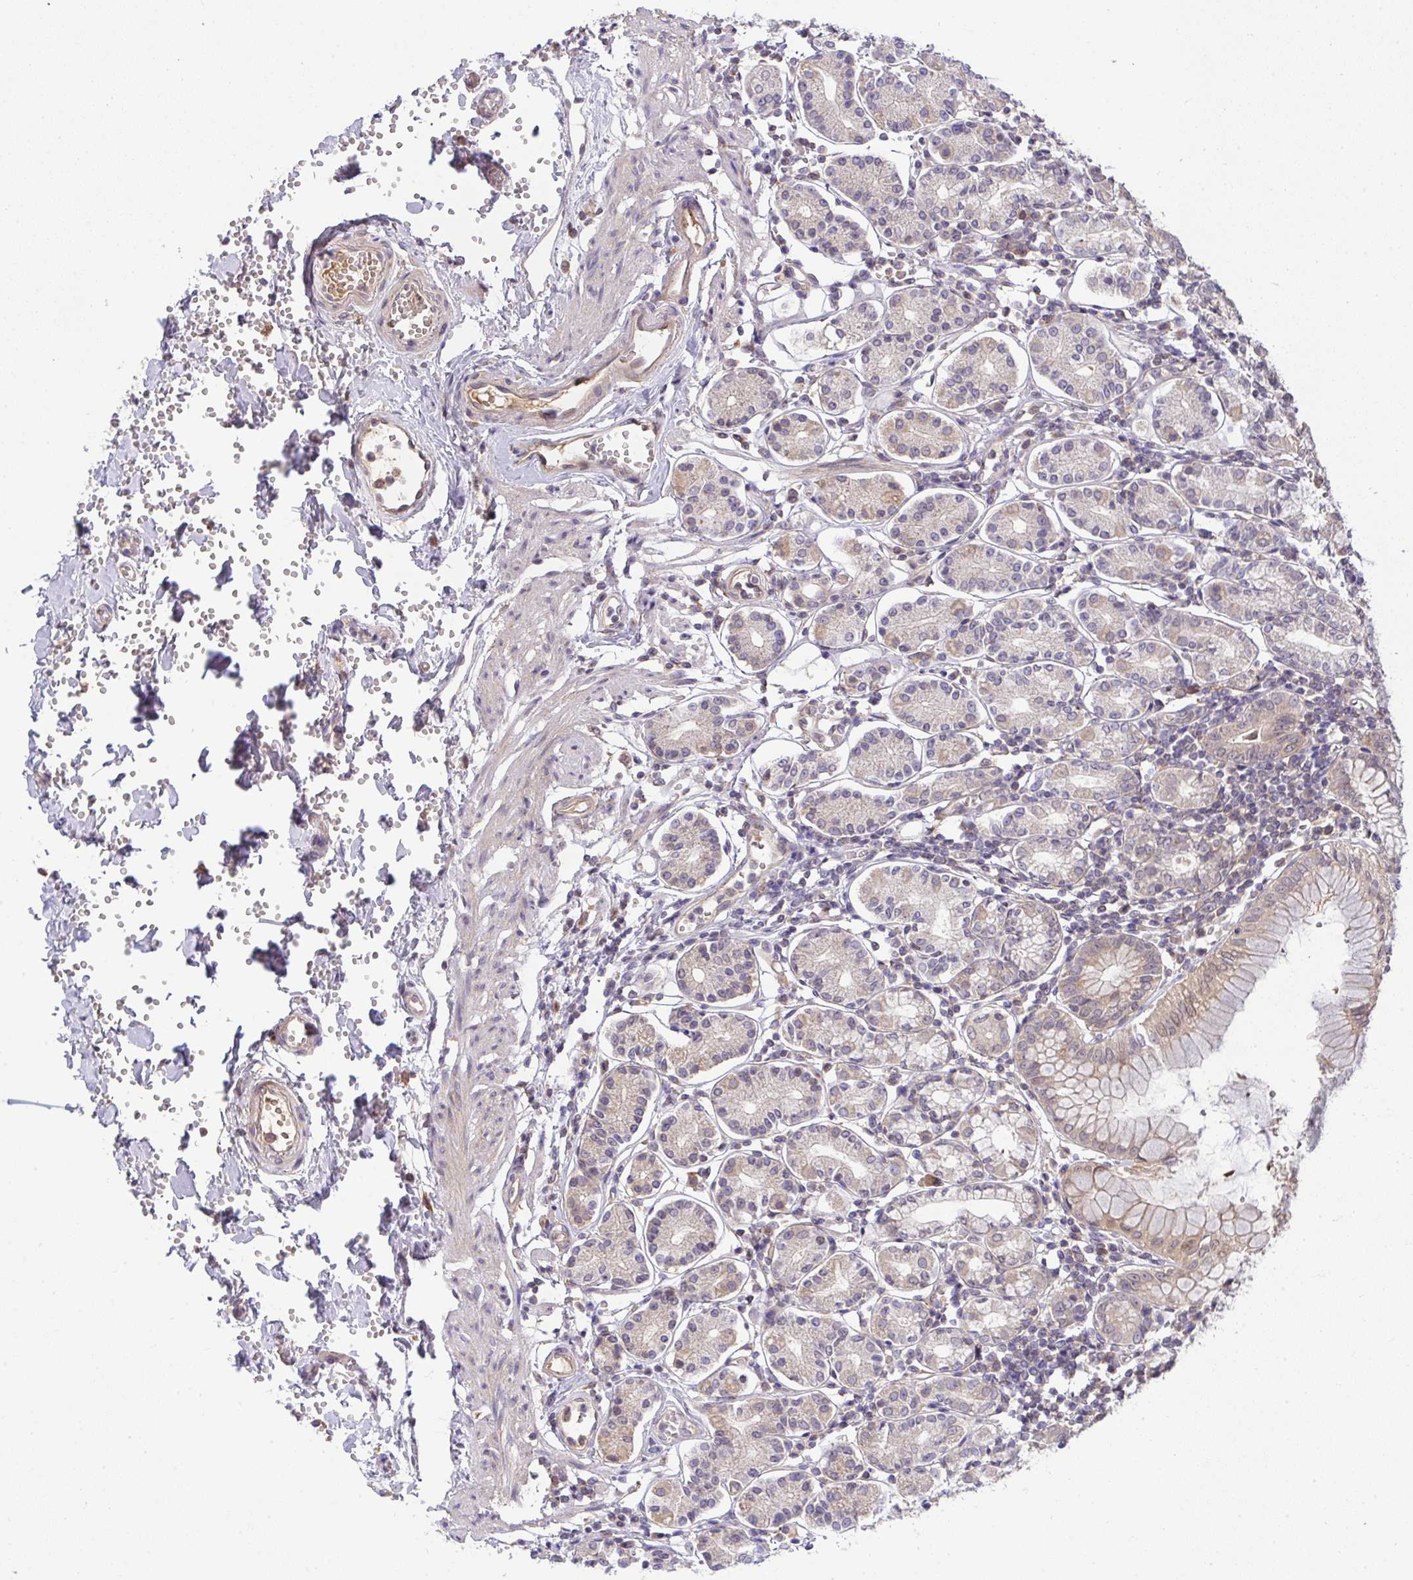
{"staining": {"intensity": "moderate", "quantity": "<25%", "location": "cytoplasmic/membranous,nuclear"}, "tissue": "stomach", "cell_type": "Glandular cells", "image_type": "normal", "snomed": [{"axis": "morphology", "description": "Normal tissue, NOS"}, {"axis": "topography", "description": "Stomach"}], "caption": "Immunohistochemistry staining of benign stomach, which shows low levels of moderate cytoplasmic/membranous,nuclear positivity in about <25% of glandular cells indicating moderate cytoplasmic/membranous,nuclear protein staining. The staining was performed using DAB (brown) for protein detection and nuclei were counterstained in hematoxylin (blue).", "gene": "SLC9A6", "patient": {"sex": "female", "age": 62}}